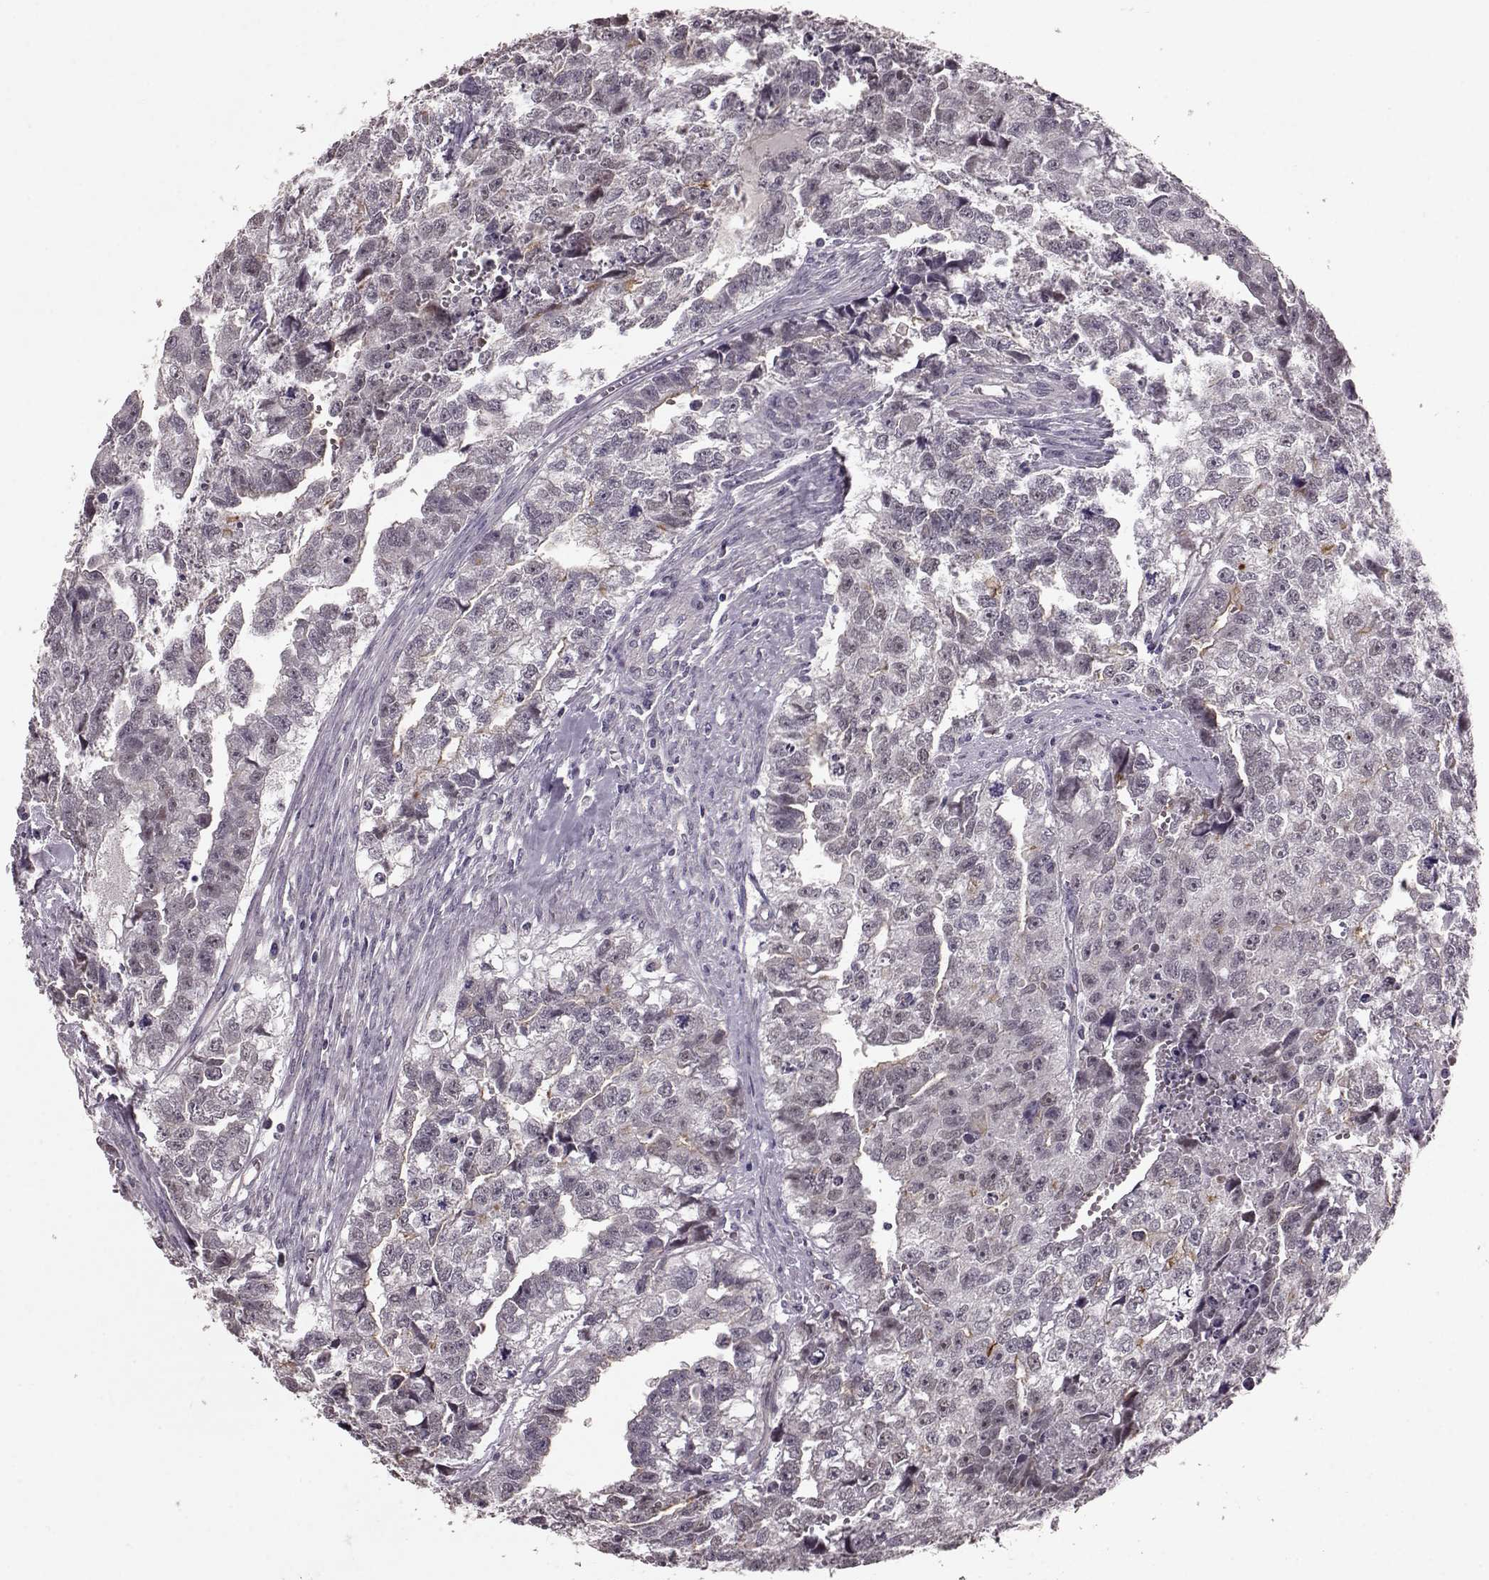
{"staining": {"intensity": "negative", "quantity": "none", "location": "none"}, "tissue": "testis cancer", "cell_type": "Tumor cells", "image_type": "cancer", "snomed": [{"axis": "morphology", "description": "Carcinoma, Embryonal, NOS"}, {"axis": "morphology", "description": "Teratoma, malignant, NOS"}, {"axis": "topography", "description": "Testis"}], "caption": "Immunohistochemistry (IHC) of human testis embryonal carcinoma shows no positivity in tumor cells.", "gene": "SLC52A3", "patient": {"sex": "male", "age": 44}}